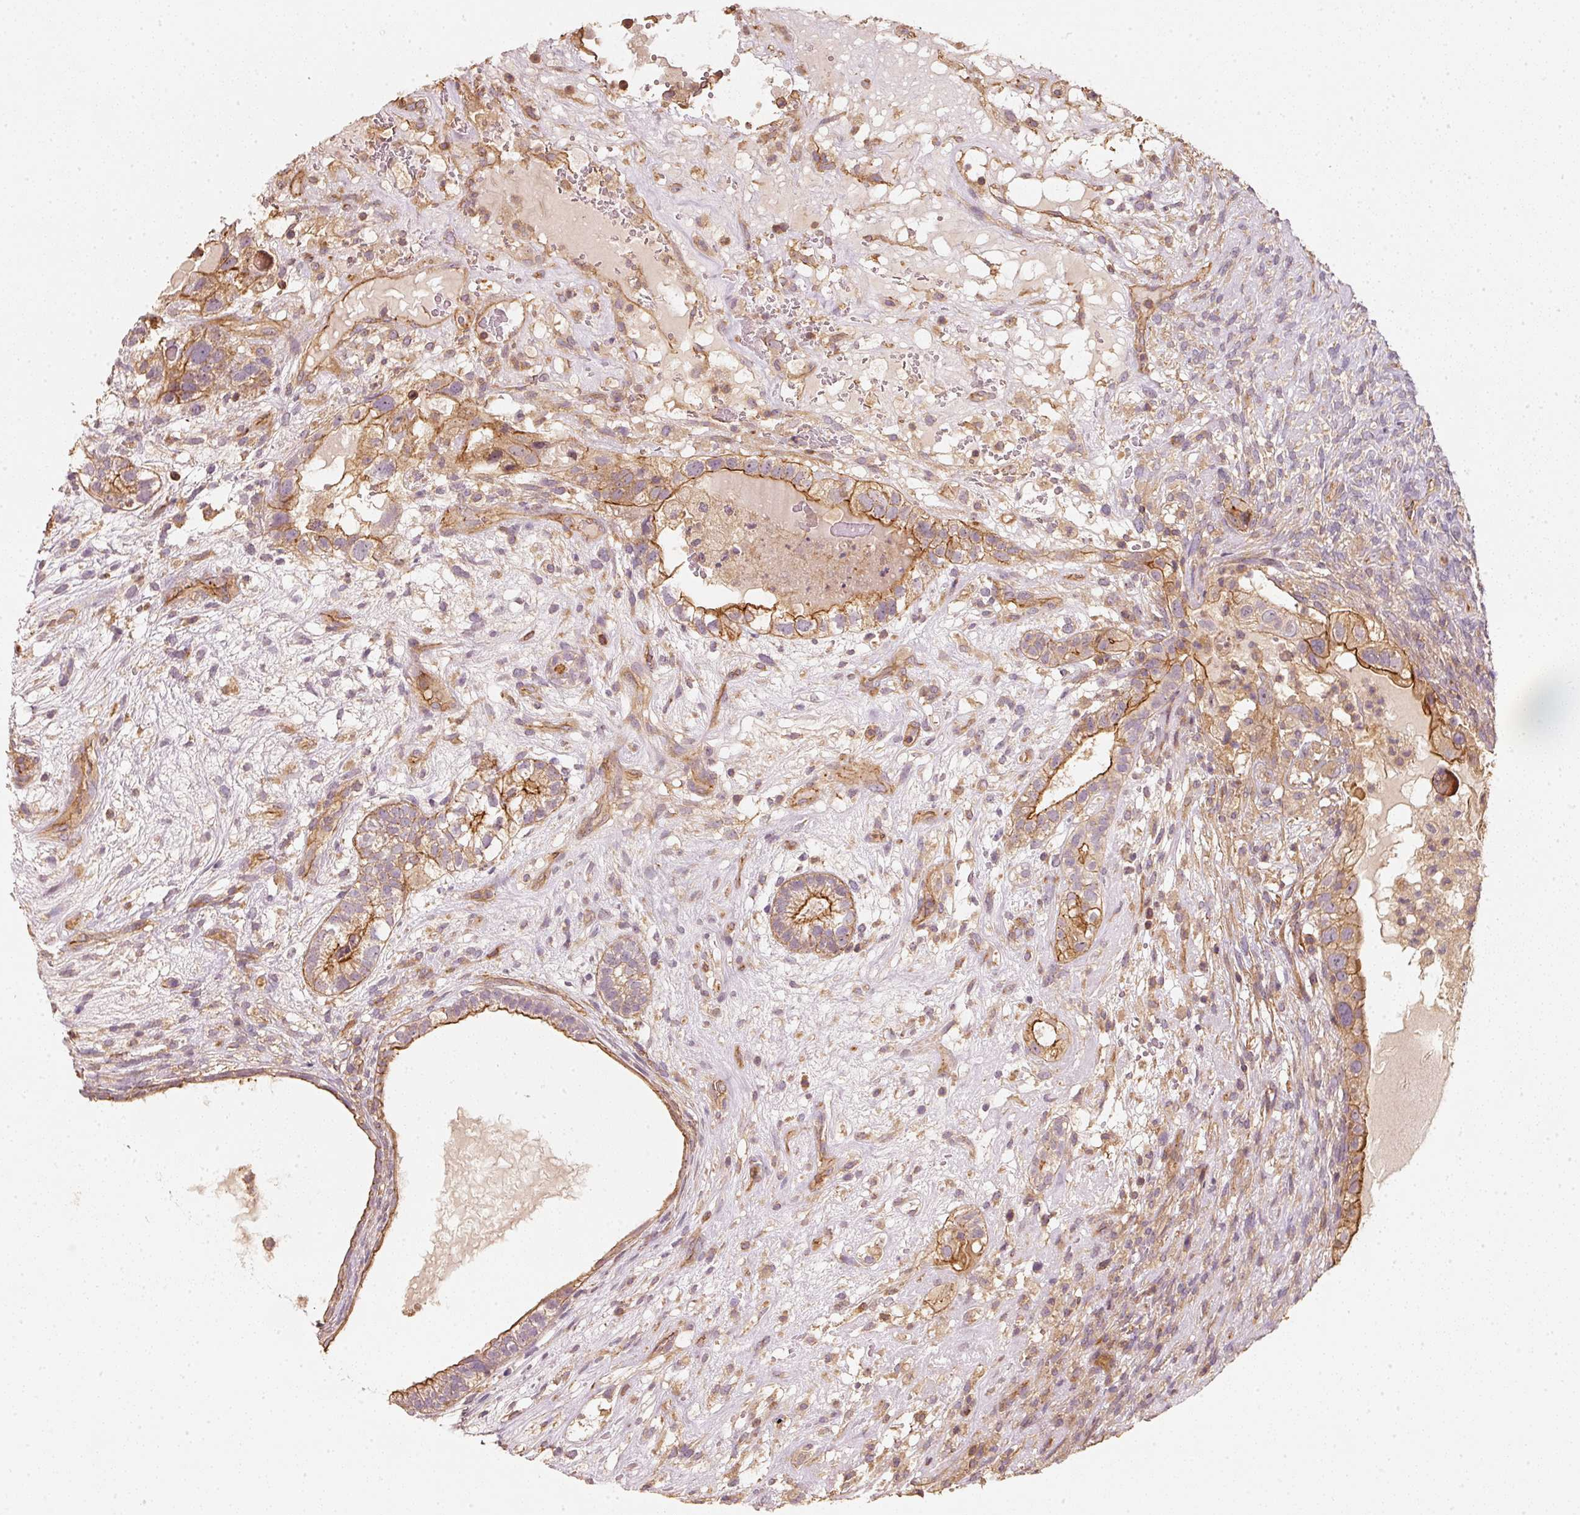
{"staining": {"intensity": "moderate", "quantity": ">75%", "location": "cytoplasmic/membranous"}, "tissue": "testis cancer", "cell_type": "Tumor cells", "image_type": "cancer", "snomed": [{"axis": "morphology", "description": "Seminoma, NOS"}, {"axis": "morphology", "description": "Carcinoma, Embryonal, NOS"}, {"axis": "topography", "description": "Testis"}], "caption": "Testis seminoma stained with a brown dye displays moderate cytoplasmic/membranous positive positivity in approximately >75% of tumor cells.", "gene": "CEP95", "patient": {"sex": "male", "age": 41}}